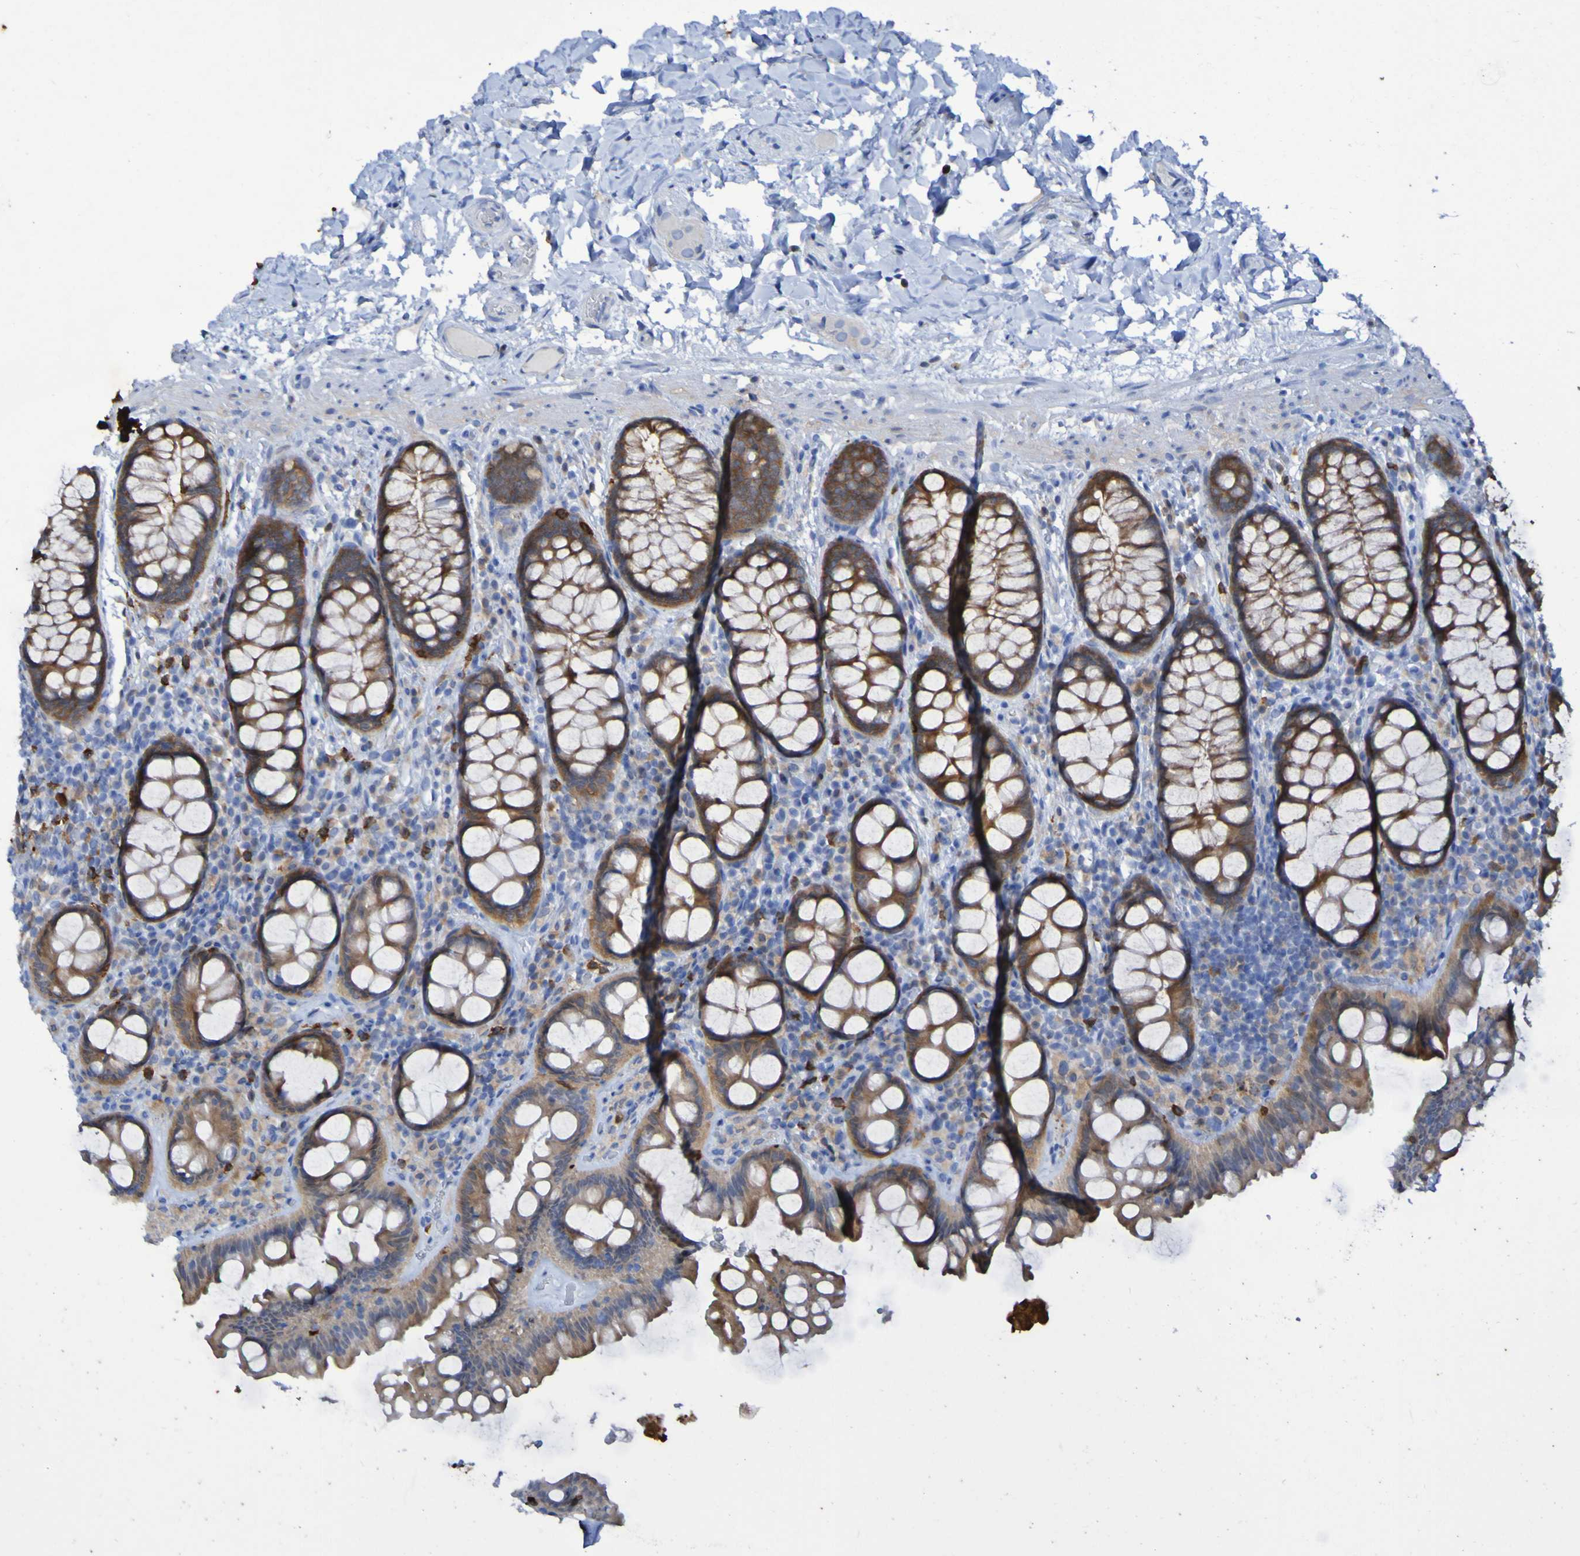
{"staining": {"intensity": "negative", "quantity": "none", "location": "none"}, "tissue": "colon", "cell_type": "Endothelial cells", "image_type": "normal", "snomed": [{"axis": "morphology", "description": "Normal tissue, NOS"}, {"axis": "topography", "description": "Colon"}], "caption": "Endothelial cells show no significant expression in unremarkable colon.", "gene": "MPPE1", "patient": {"sex": "female", "age": 80}}